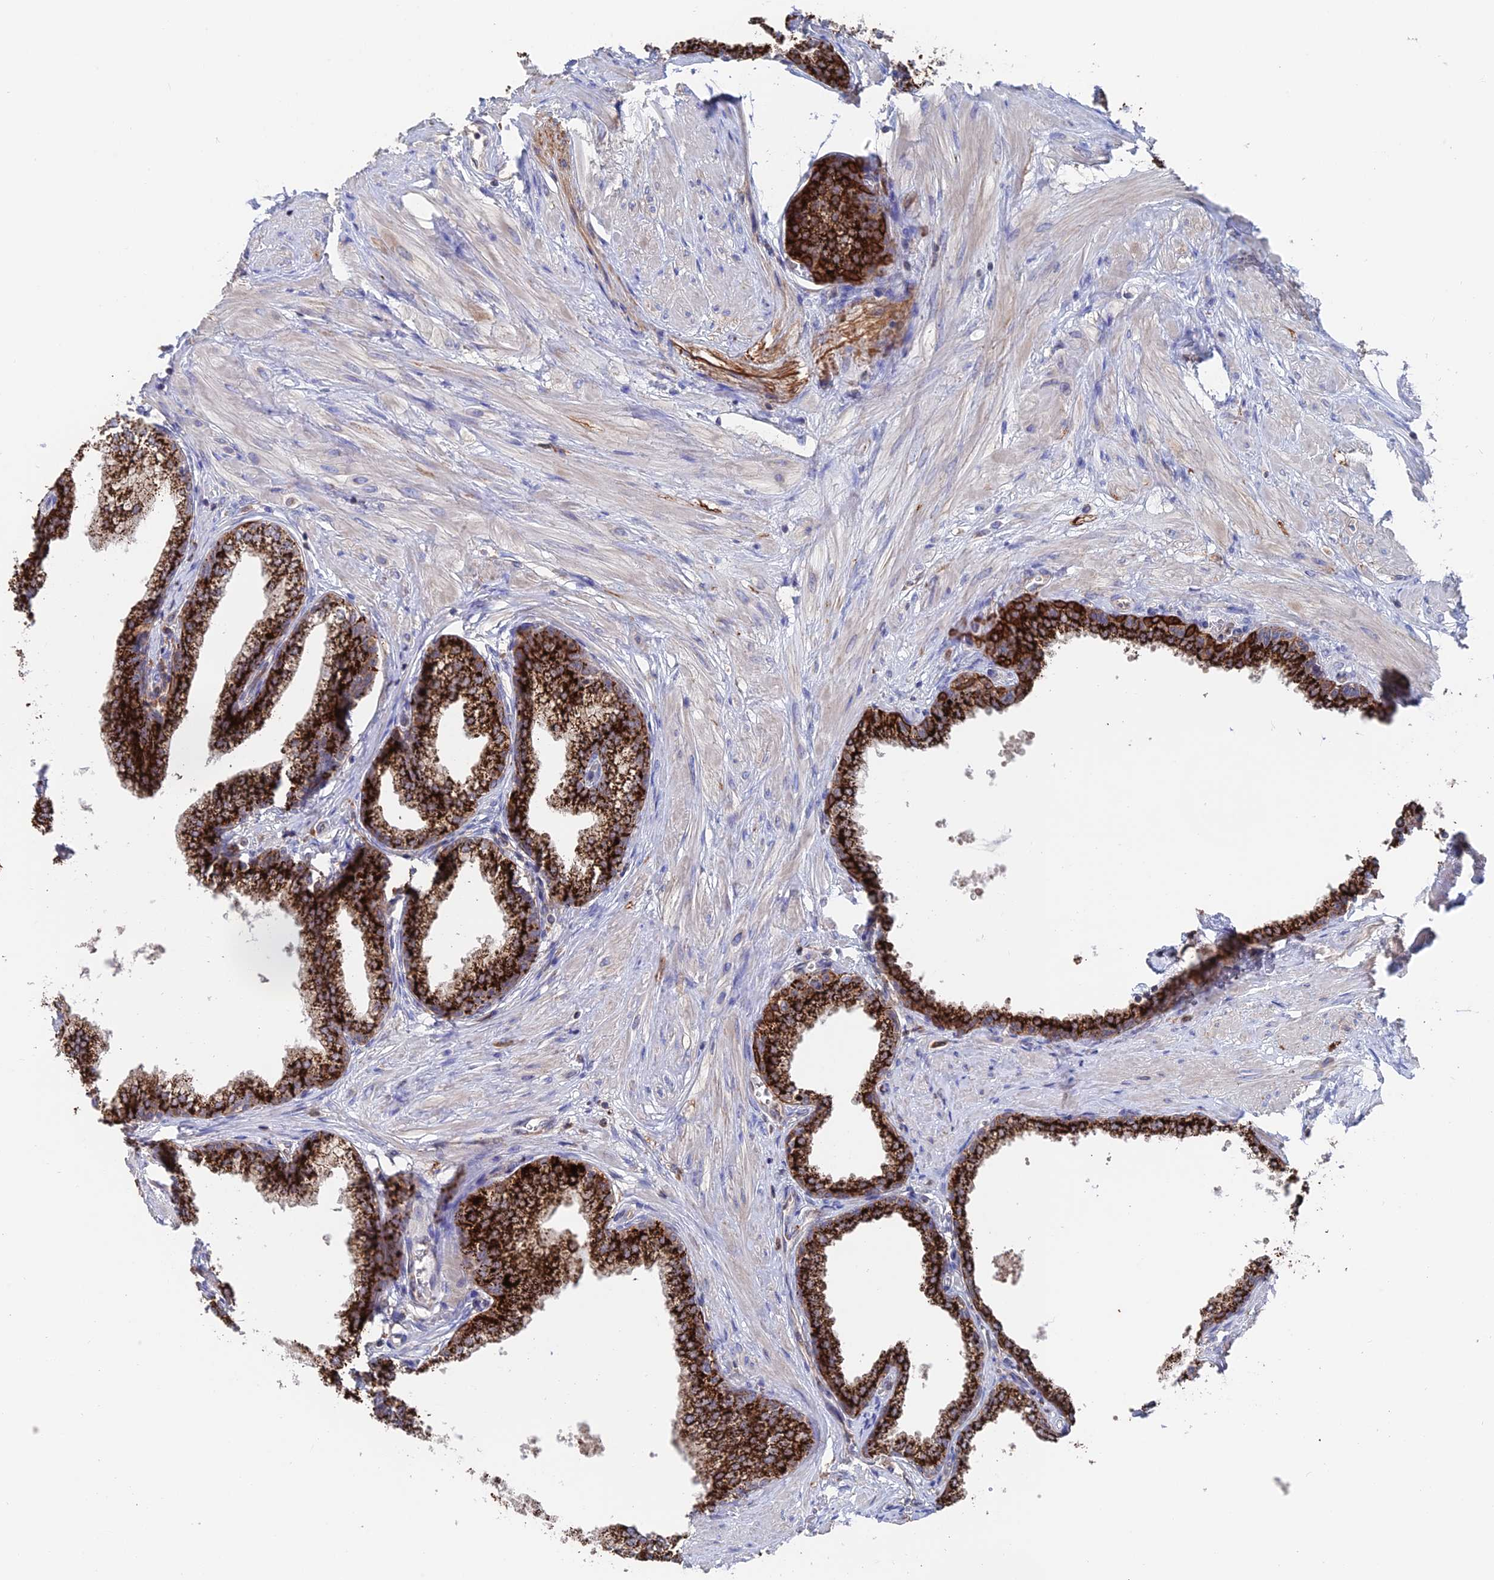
{"staining": {"intensity": "strong", "quantity": ">75%", "location": "cytoplasmic/membranous"}, "tissue": "prostate", "cell_type": "Glandular cells", "image_type": "normal", "snomed": [{"axis": "morphology", "description": "Normal tissue, NOS"}, {"axis": "morphology", "description": "Urothelial carcinoma, Low grade"}, {"axis": "topography", "description": "Urinary bladder"}, {"axis": "topography", "description": "Prostate"}], "caption": "A photomicrograph of human prostate stained for a protein displays strong cytoplasmic/membranous brown staining in glandular cells. Using DAB (3,3'-diaminobenzidine) (brown) and hematoxylin (blue) stains, captured at high magnification using brightfield microscopy.", "gene": "DTYMK", "patient": {"sex": "male", "age": 60}}